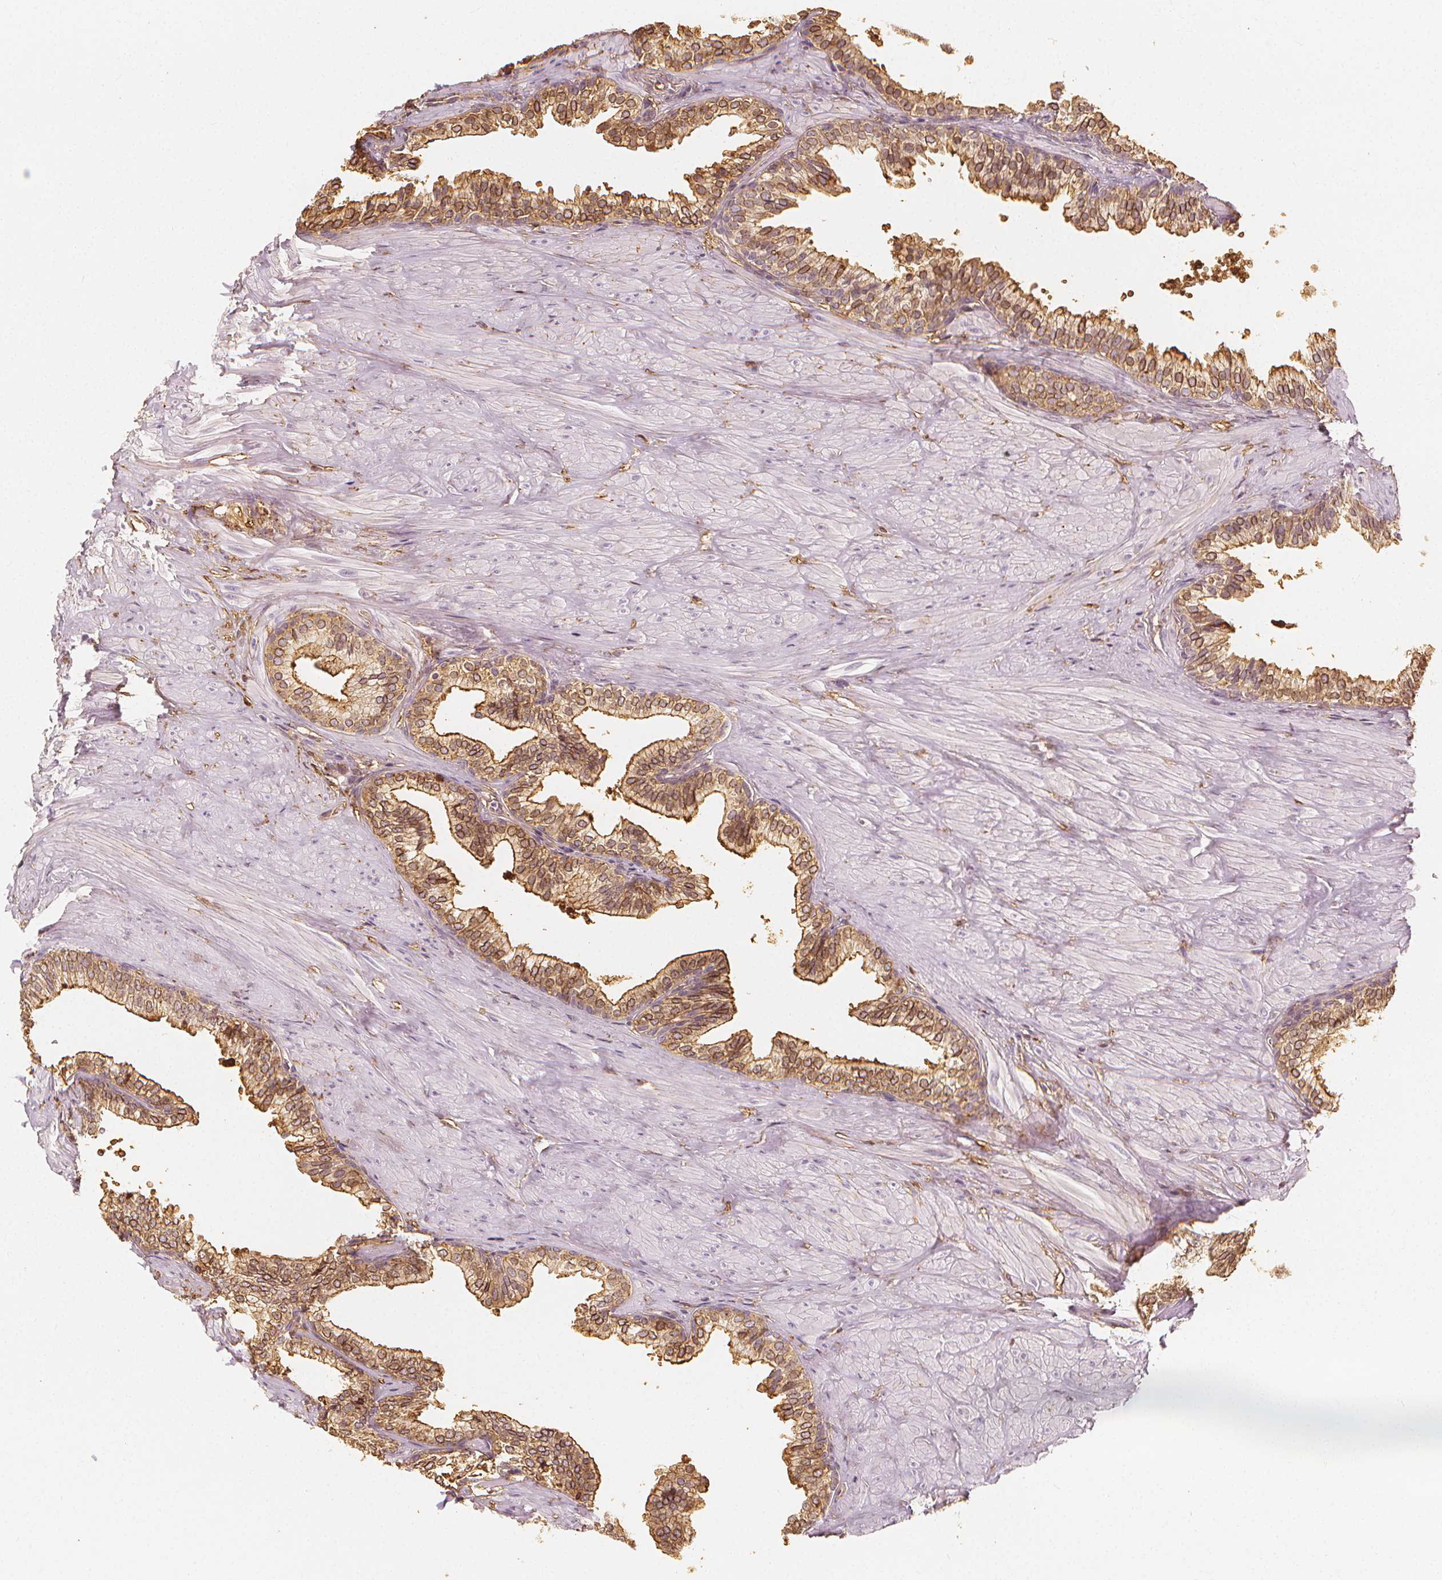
{"staining": {"intensity": "moderate", "quantity": ">75%", "location": "cytoplasmic/membranous"}, "tissue": "prostate", "cell_type": "Glandular cells", "image_type": "normal", "snomed": [{"axis": "morphology", "description": "Normal tissue, NOS"}, {"axis": "topography", "description": "Prostate"}, {"axis": "topography", "description": "Peripheral nerve tissue"}], "caption": "Immunohistochemistry photomicrograph of benign prostate: prostate stained using immunohistochemistry demonstrates medium levels of moderate protein expression localized specifically in the cytoplasmic/membranous of glandular cells, appearing as a cytoplasmic/membranous brown color.", "gene": "ARHGAP26", "patient": {"sex": "male", "age": 55}}